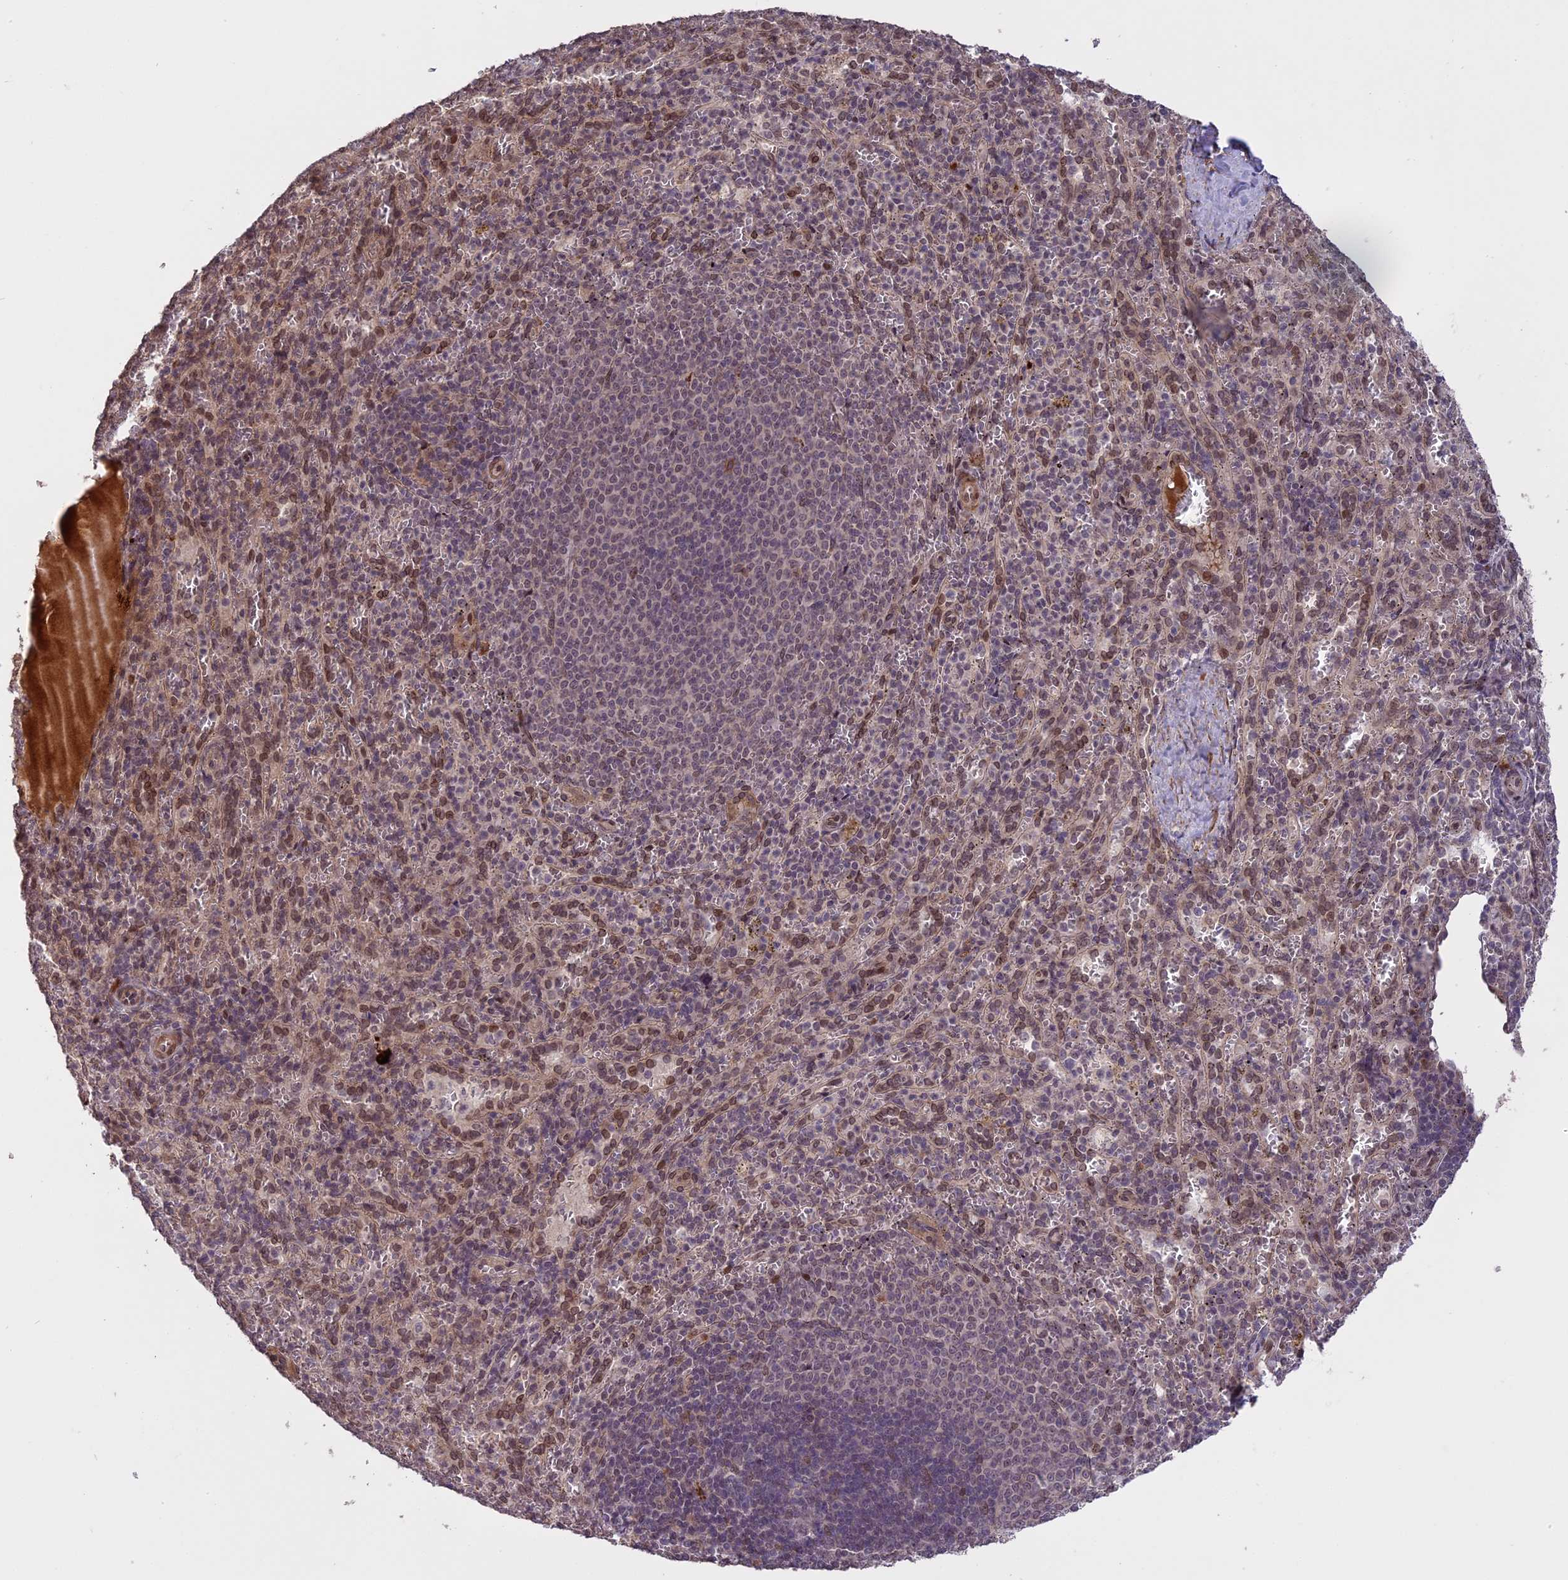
{"staining": {"intensity": "weak", "quantity": "<25%", "location": "nuclear"}, "tissue": "spleen", "cell_type": "Cells in red pulp", "image_type": "normal", "snomed": [{"axis": "morphology", "description": "Normal tissue, NOS"}, {"axis": "topography", "description": "Spleen"}], "caption": "IHC photomicrograph of normal spleen: spleen stained with DAB (3,3'-diaminobenzidine) demonstrates no significant protein staining in cells in red pulp.", "gene": "PRELID2", "patient": {"sex": "female", "age": 21}}